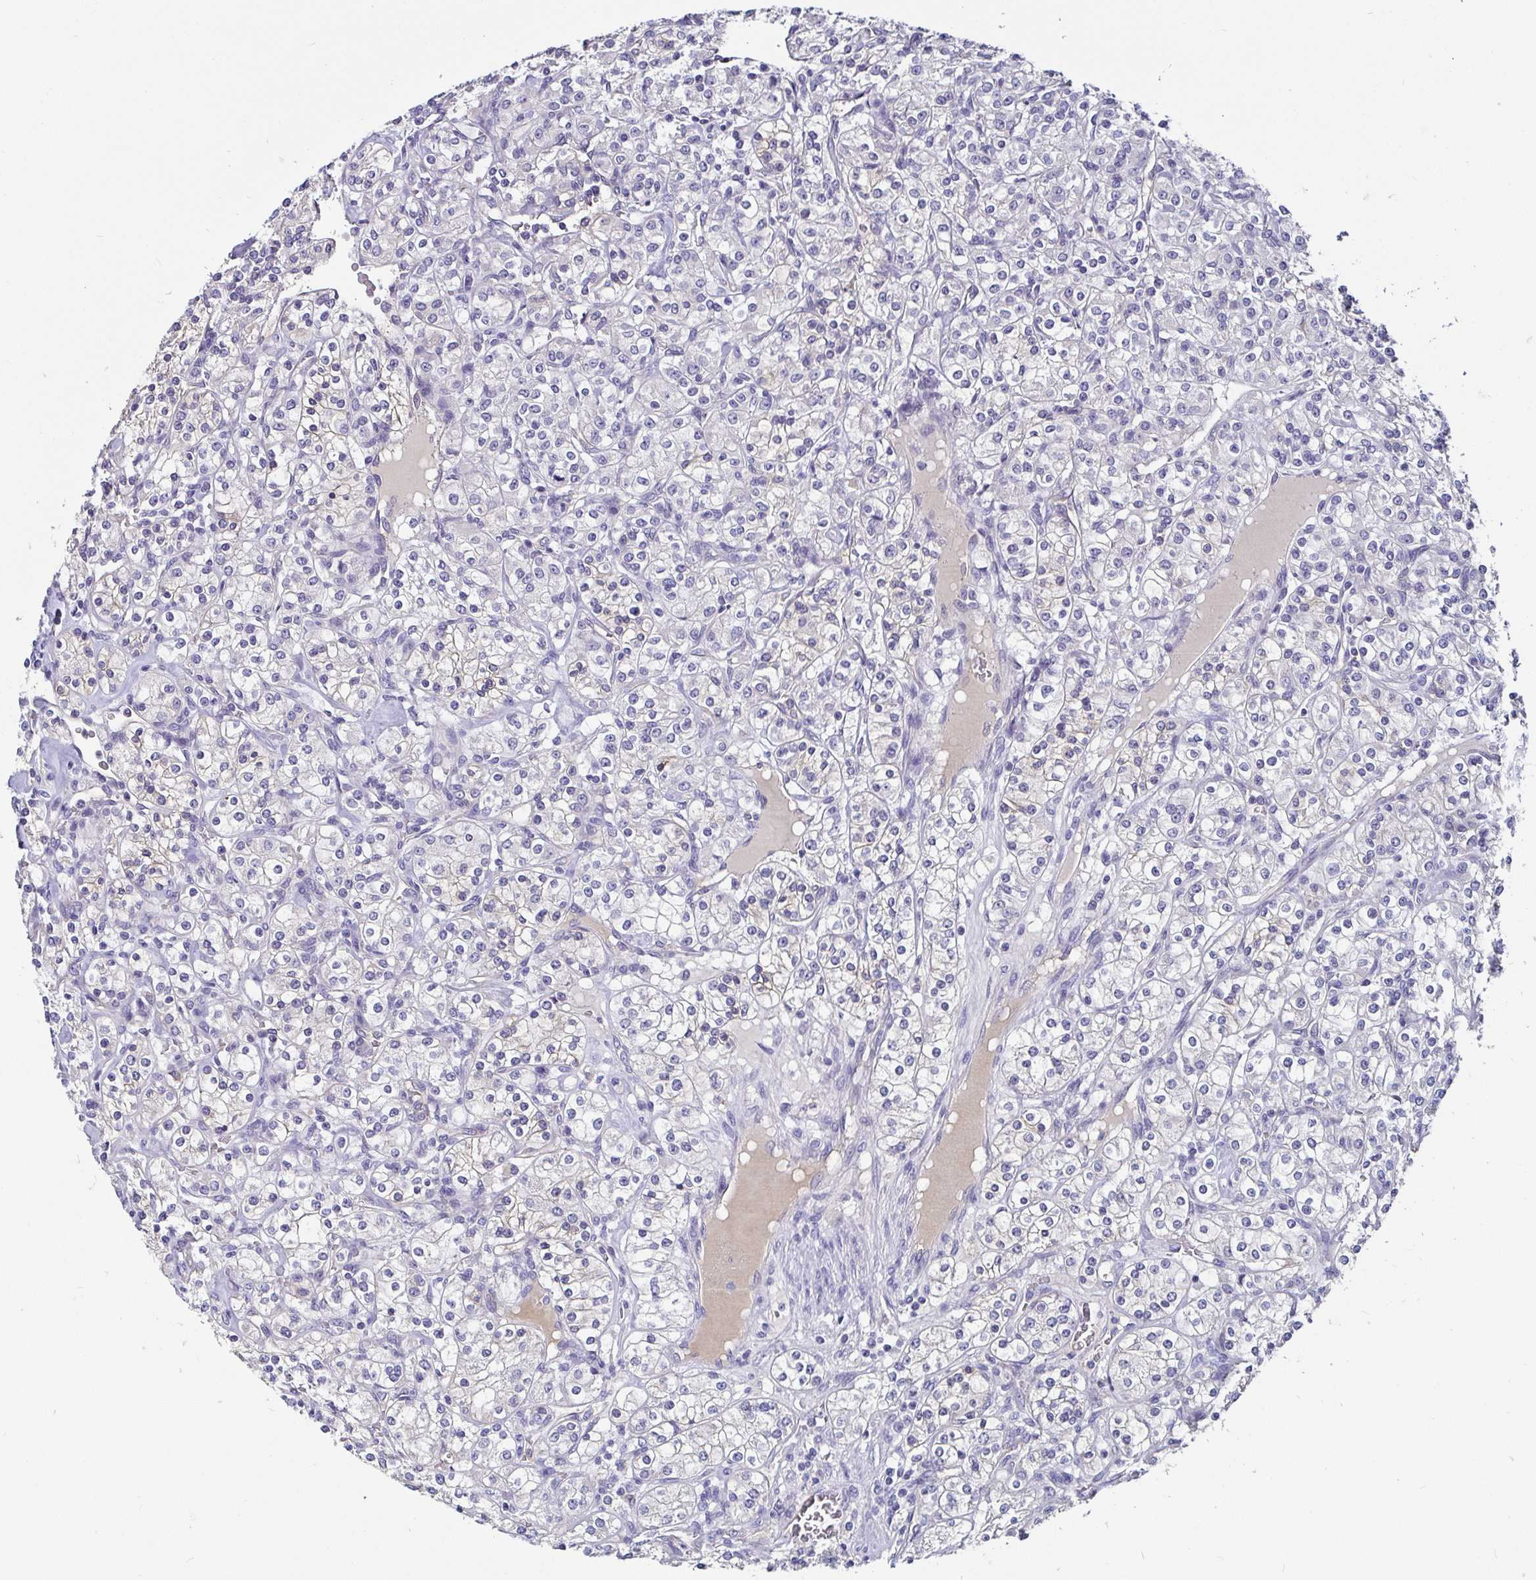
{"staining": {"intensity": "negative", "quantity": "none", "location": "none"}, "tissue": "renal cancer", "cell_type": "Tumor cells", "image_type": "cancer", "snomed": [{"axis": "morphology", "description": "Adenocarcinoma, NOS"}, {"axis": "topography", "description": "Kidney"}], "caption": "This is an immunohistochemistry (IHC) micrograph of human renal cancer. There is no expression in tumor cells.", "gene": "ADAMTS6", "patient": {"sex": "male", "age": 77}}